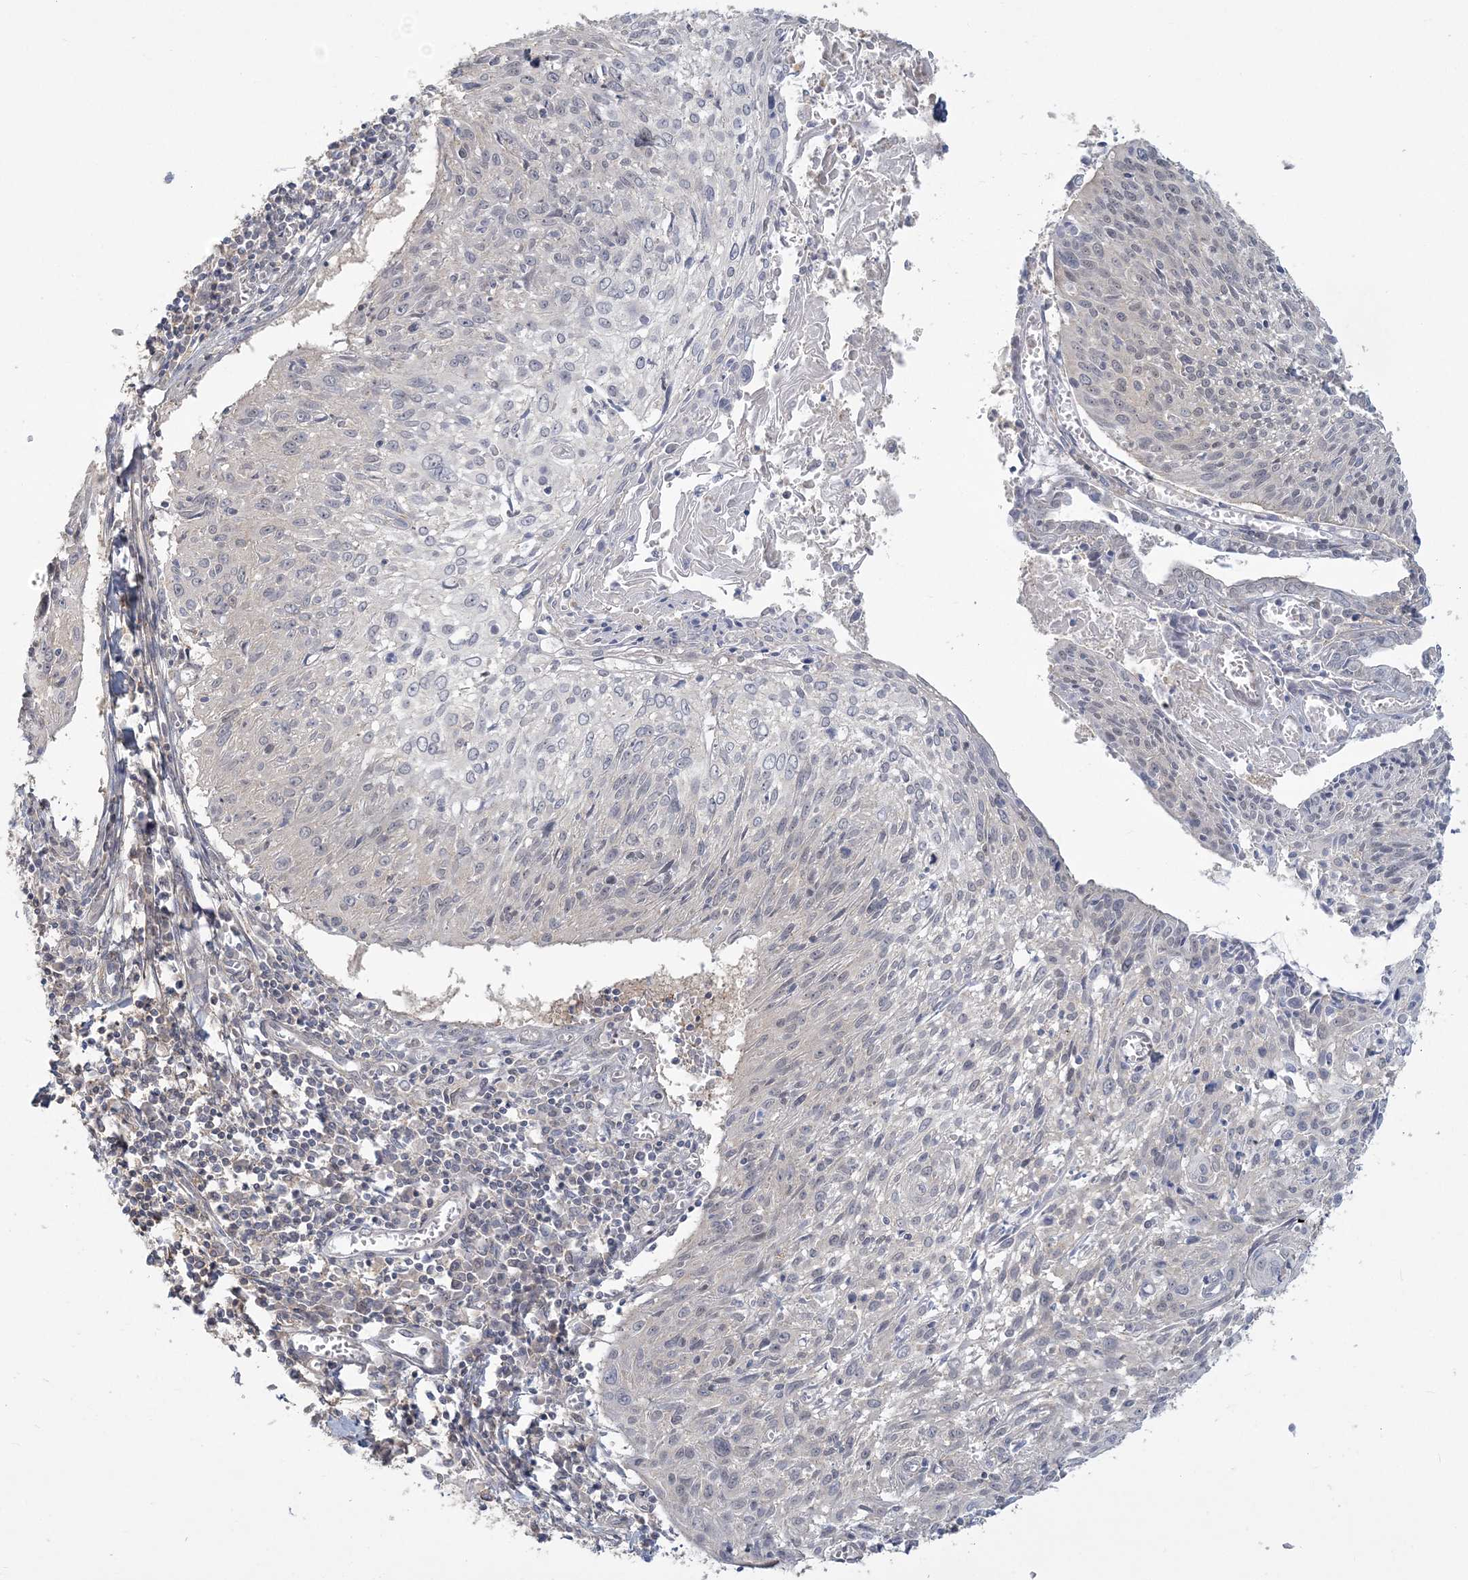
{"staining": {"intensity": "negative", "quantity": "none", "location": "none"}, "tissue": "cervical cancer", "cell_type": "Tumor cells", "image_type": "cancer", "snomed": [{"axis": "morphology", "description": "Squamous cell carcinoma, NOS"}, {"axis": "topography", "description": "Cervix"}], "caption": "Immunohistochemistry of cervical squamous cell carcinoma demonstrates no positivity in tumor cells. (DAB immunohistochemistry with hematoxylin counter stain).", "gene": "ANKS1A", "patient": {"sex": "female", "age": 51}}